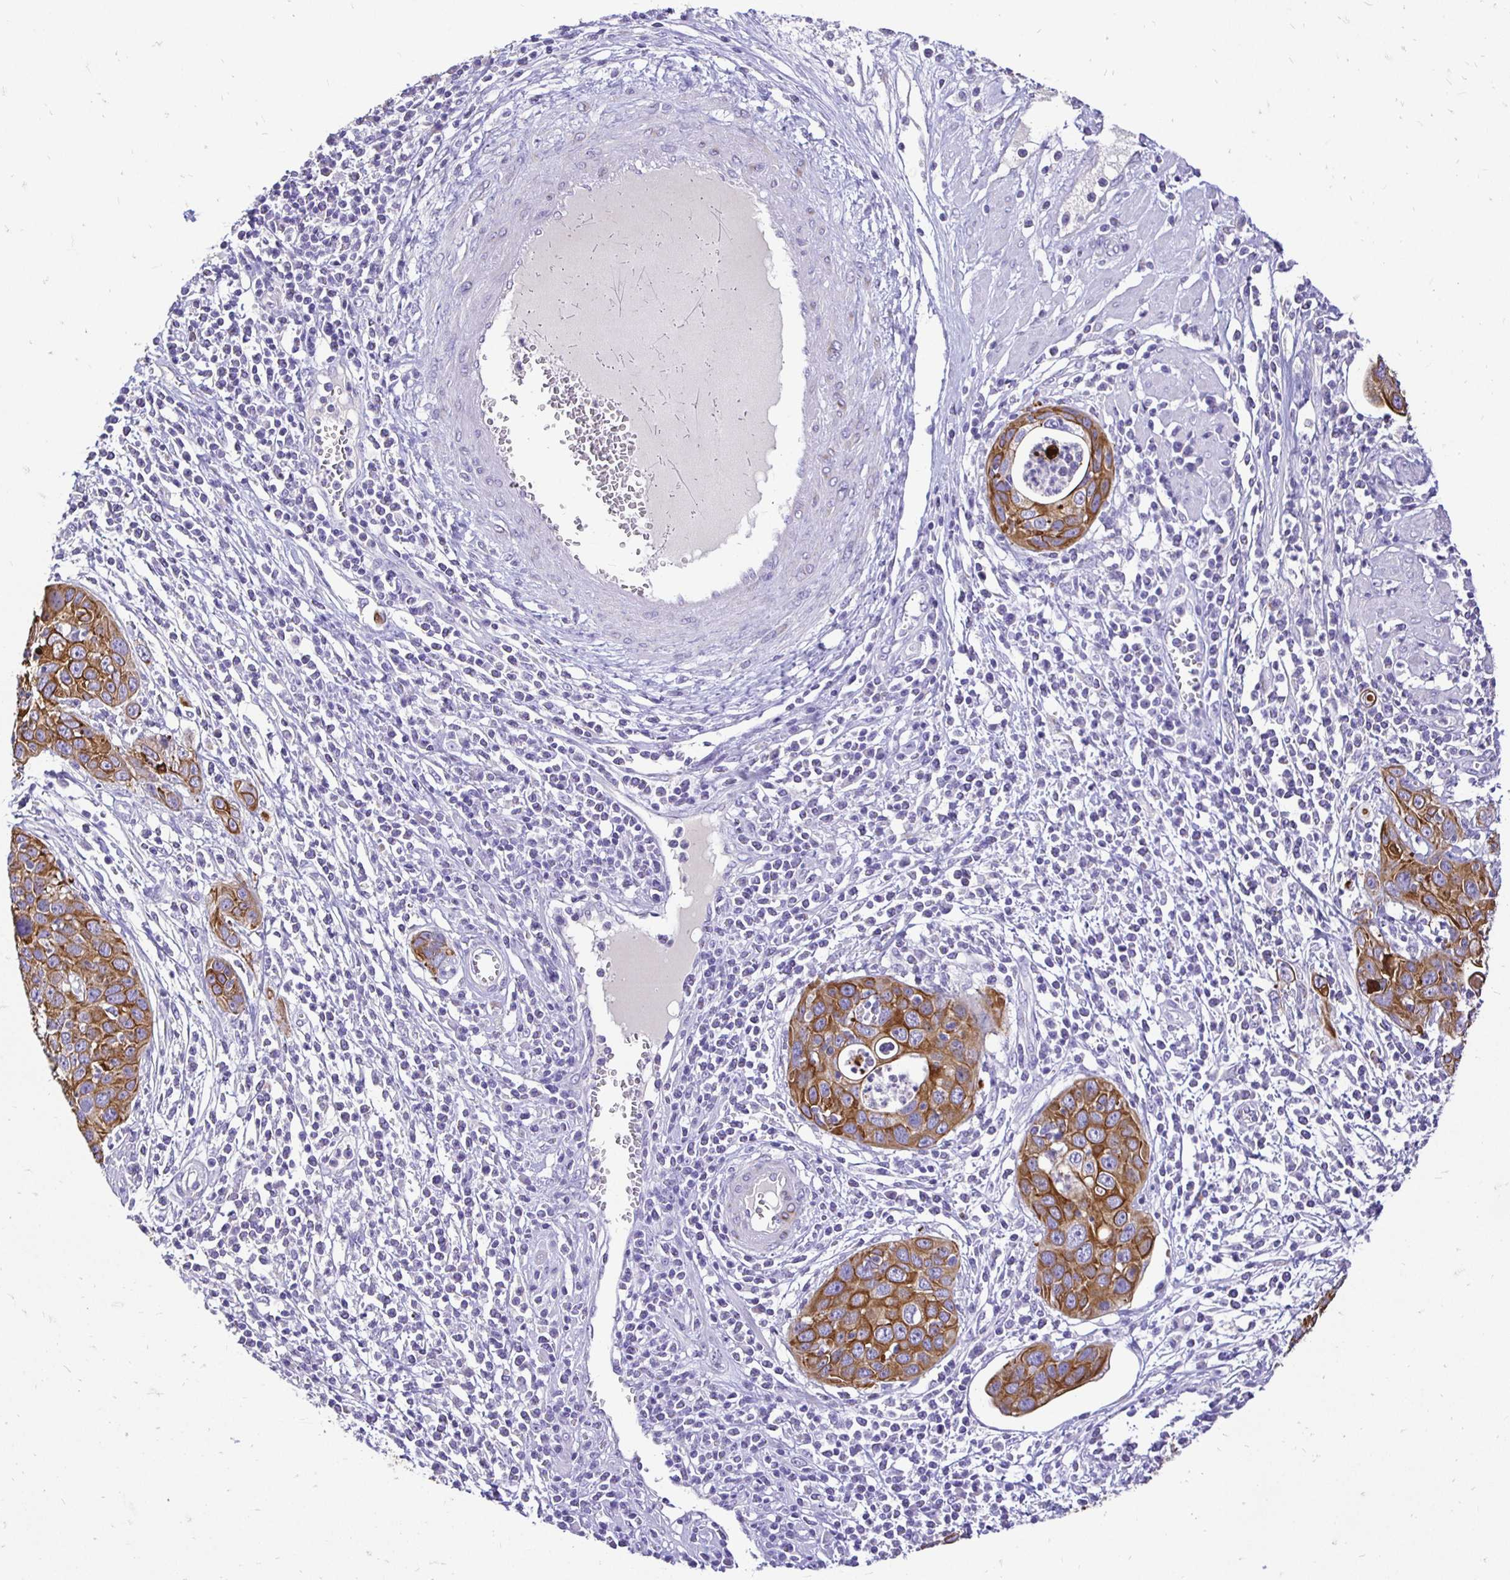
{"staining": {"intensity": "strong", "quantity": ">75%", "location": "cytoplasmic/membranous"}, "tissue": "cervical cancer", "cell_type": "Tumor cells", "image_type": "cancer", "snomed": [{"axis": "morphology", "description": "Squamous cell carcinoma, NOS"}, {"axis": "topography", "description": "Cervix"}], "caption": "This image displays squamous cell carcinoma (cervical) stained with immunohistochemistry (IHC) to label a protein in brown. The cytoplasmic/membranous of tumor cells show strong positivity for the protein. Nuclei are counter-stained blue.", "gene": "TAF1D", "patient": {"sex": "female", "age": 36}}